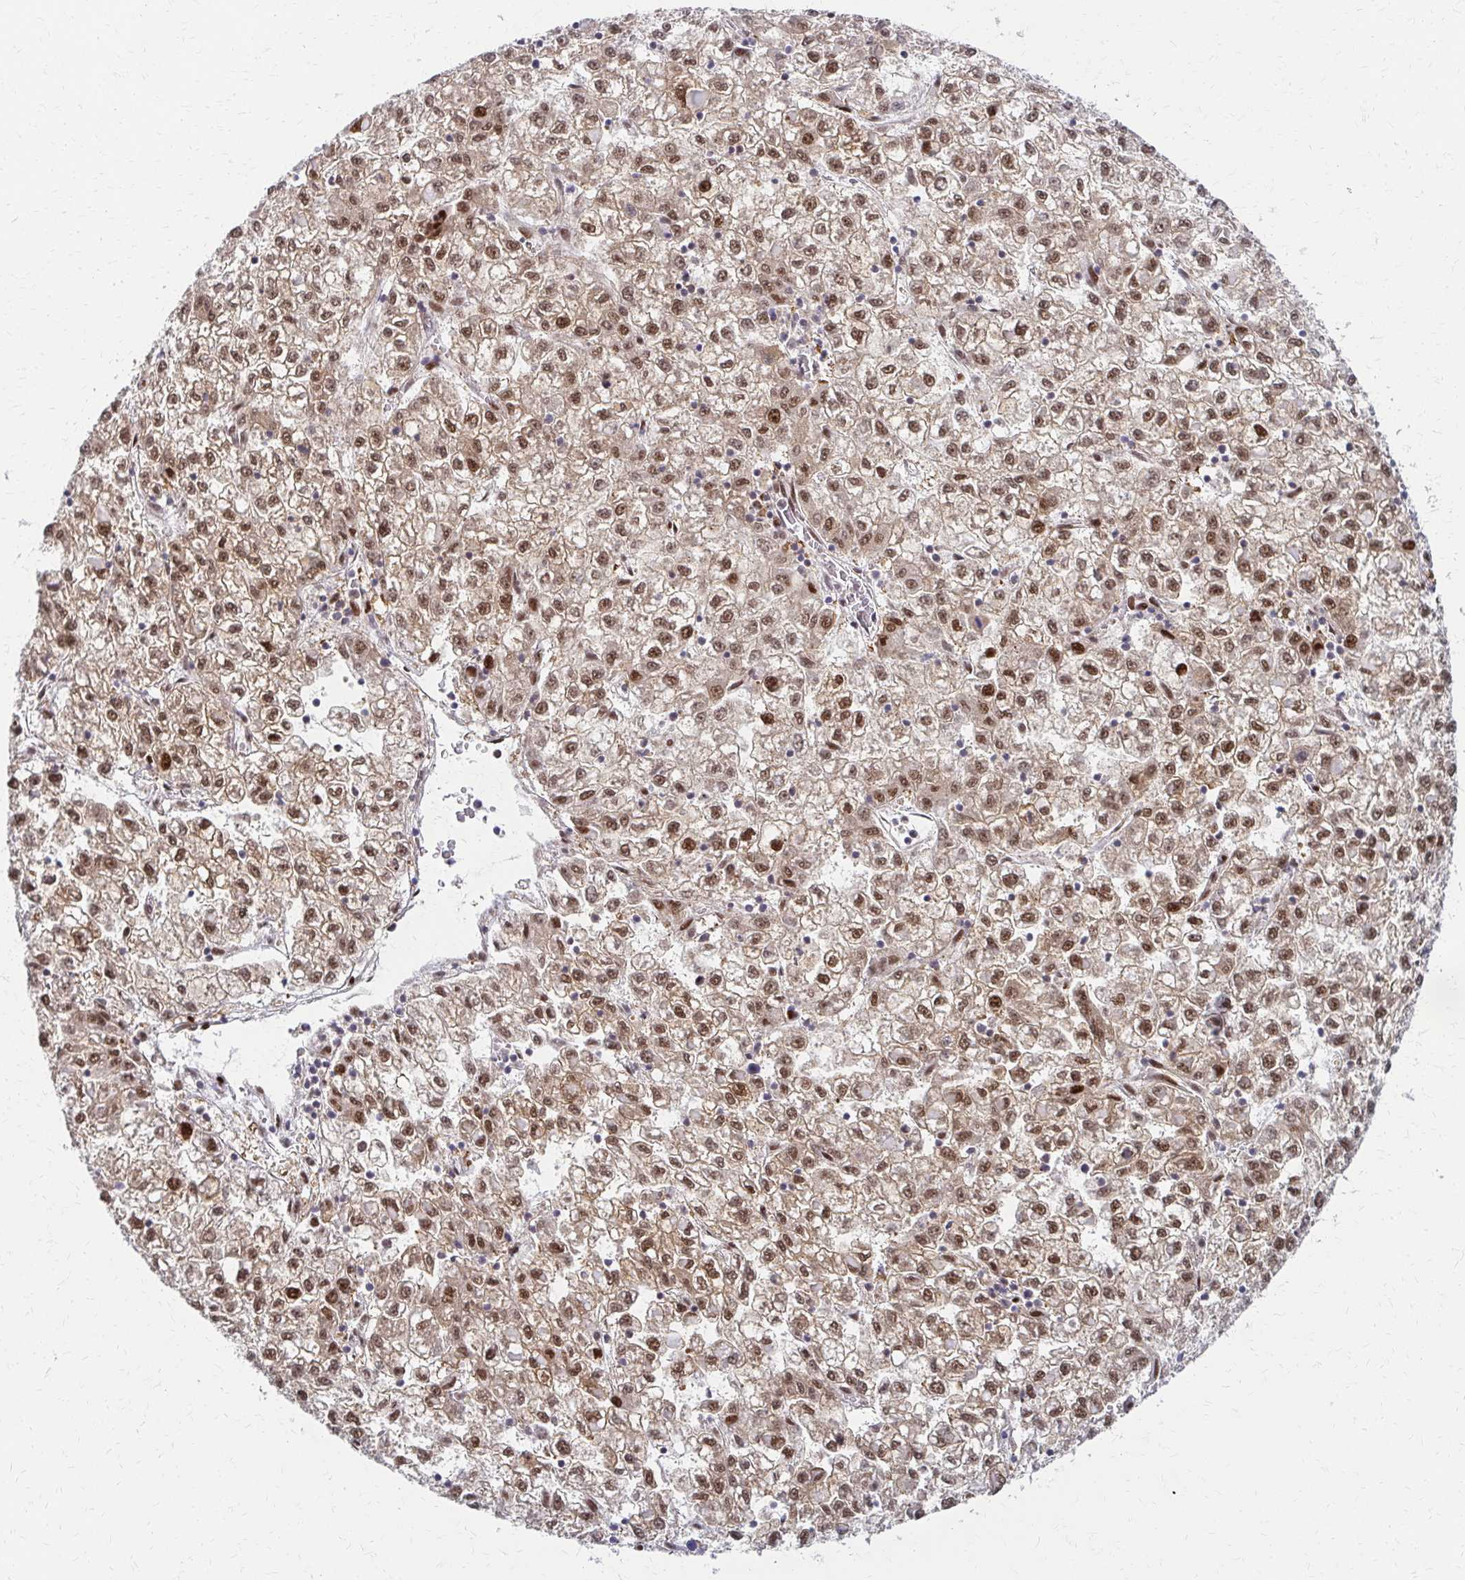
{"staining": {"intensity": "moderate", "quantity": ">75%", "location": "nuclear"}, "tissue": "liver cancer", "cell_type": "Tumor cells", "image_type": "cancer", "snomed": [{"axis": "morphology", "description": "Carcinoma, Hepatocellular, NOS"}, {"axis": "topography", "description": "Liver"}], "caption": "This is an image of IHC staining of liver cancer, which shows moderate expression in the nuclear of tumor cells.", "gene": "PSMD7", "patient": {"sex": "male", "age": 40}}